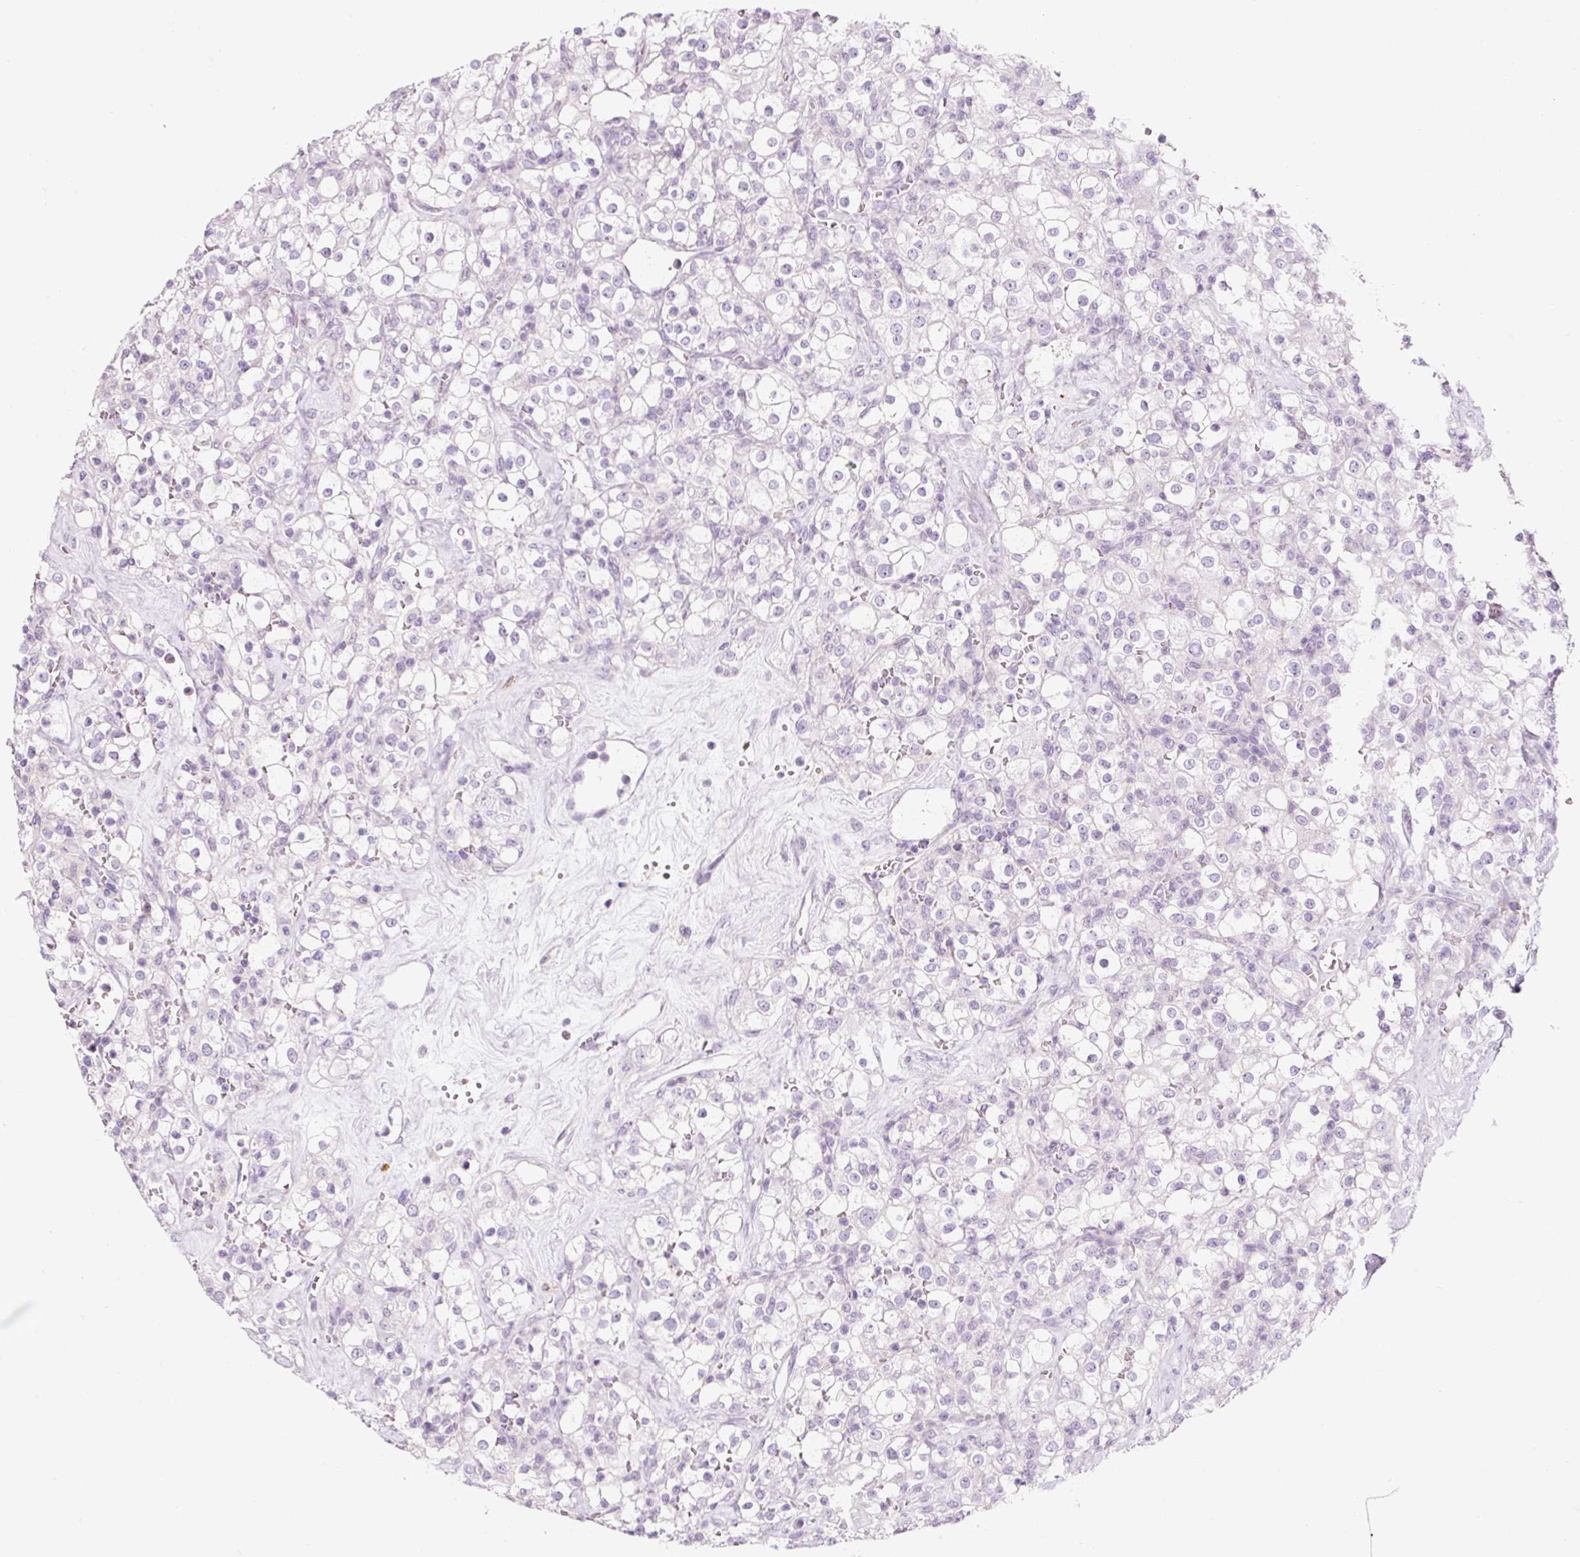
{"staining": {"intensity": "negative", "quantity": "none", "location": "none"}, "tissue": "renal cancer", "cell_type": "Tumor cells", "image_type": "cancer", "snomed": [{"axis": "morphology", "description": "Adenocarcinoma, NOS"}, {"axis": "topography", "description": "Kidney"}], "caption": "The histopathology image reveals no significant positivity in tumor cells of renal cancer (adenocarcinoma).", "gene": "CMA1", "patient": {"sex": "female", "age": 74}}